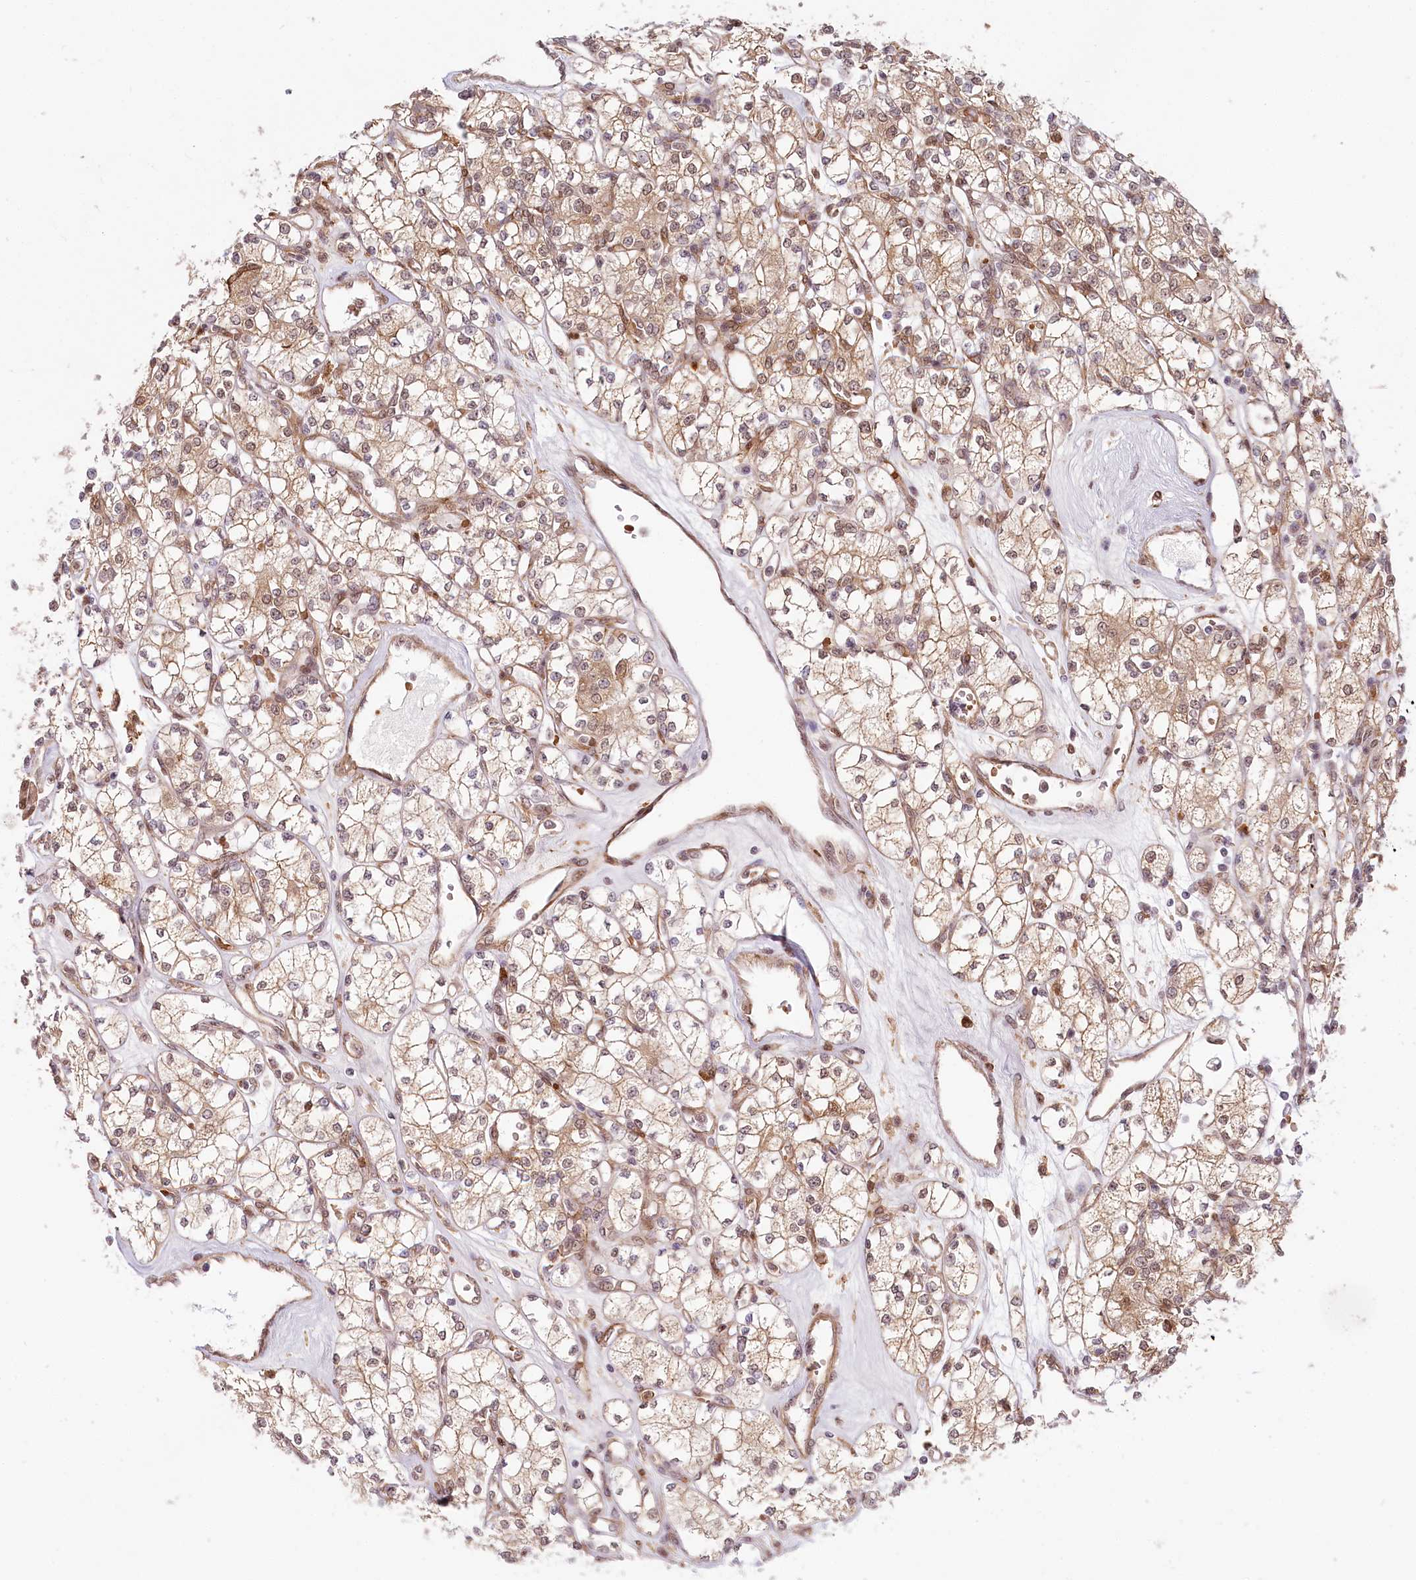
{"staining": {"intensity": "weak", "quantity": ">75%", "location": "cytoplasmic/membranous"}, "tissue": "renal cancer", "cell_type": "Tumor cells", "image_type": "cancer", "snomed": [{"axis": "morphology", "description": "Adenocarcinoma, NOS"}, {"axis": "topography", "description": "Kidney"}], "caption": "Immunohistochemistry photomicrograph of neoplastic tissue: renal cancer stained using IHC exhibits low levels of weak protein expression localized specifically in the cytoplasmic/membranous of tumor cells, appearing as a cytoplasmic/membranous brown color.", "gene": "TUBGCP2", "patient": {"sex": "male", "age": 77}}